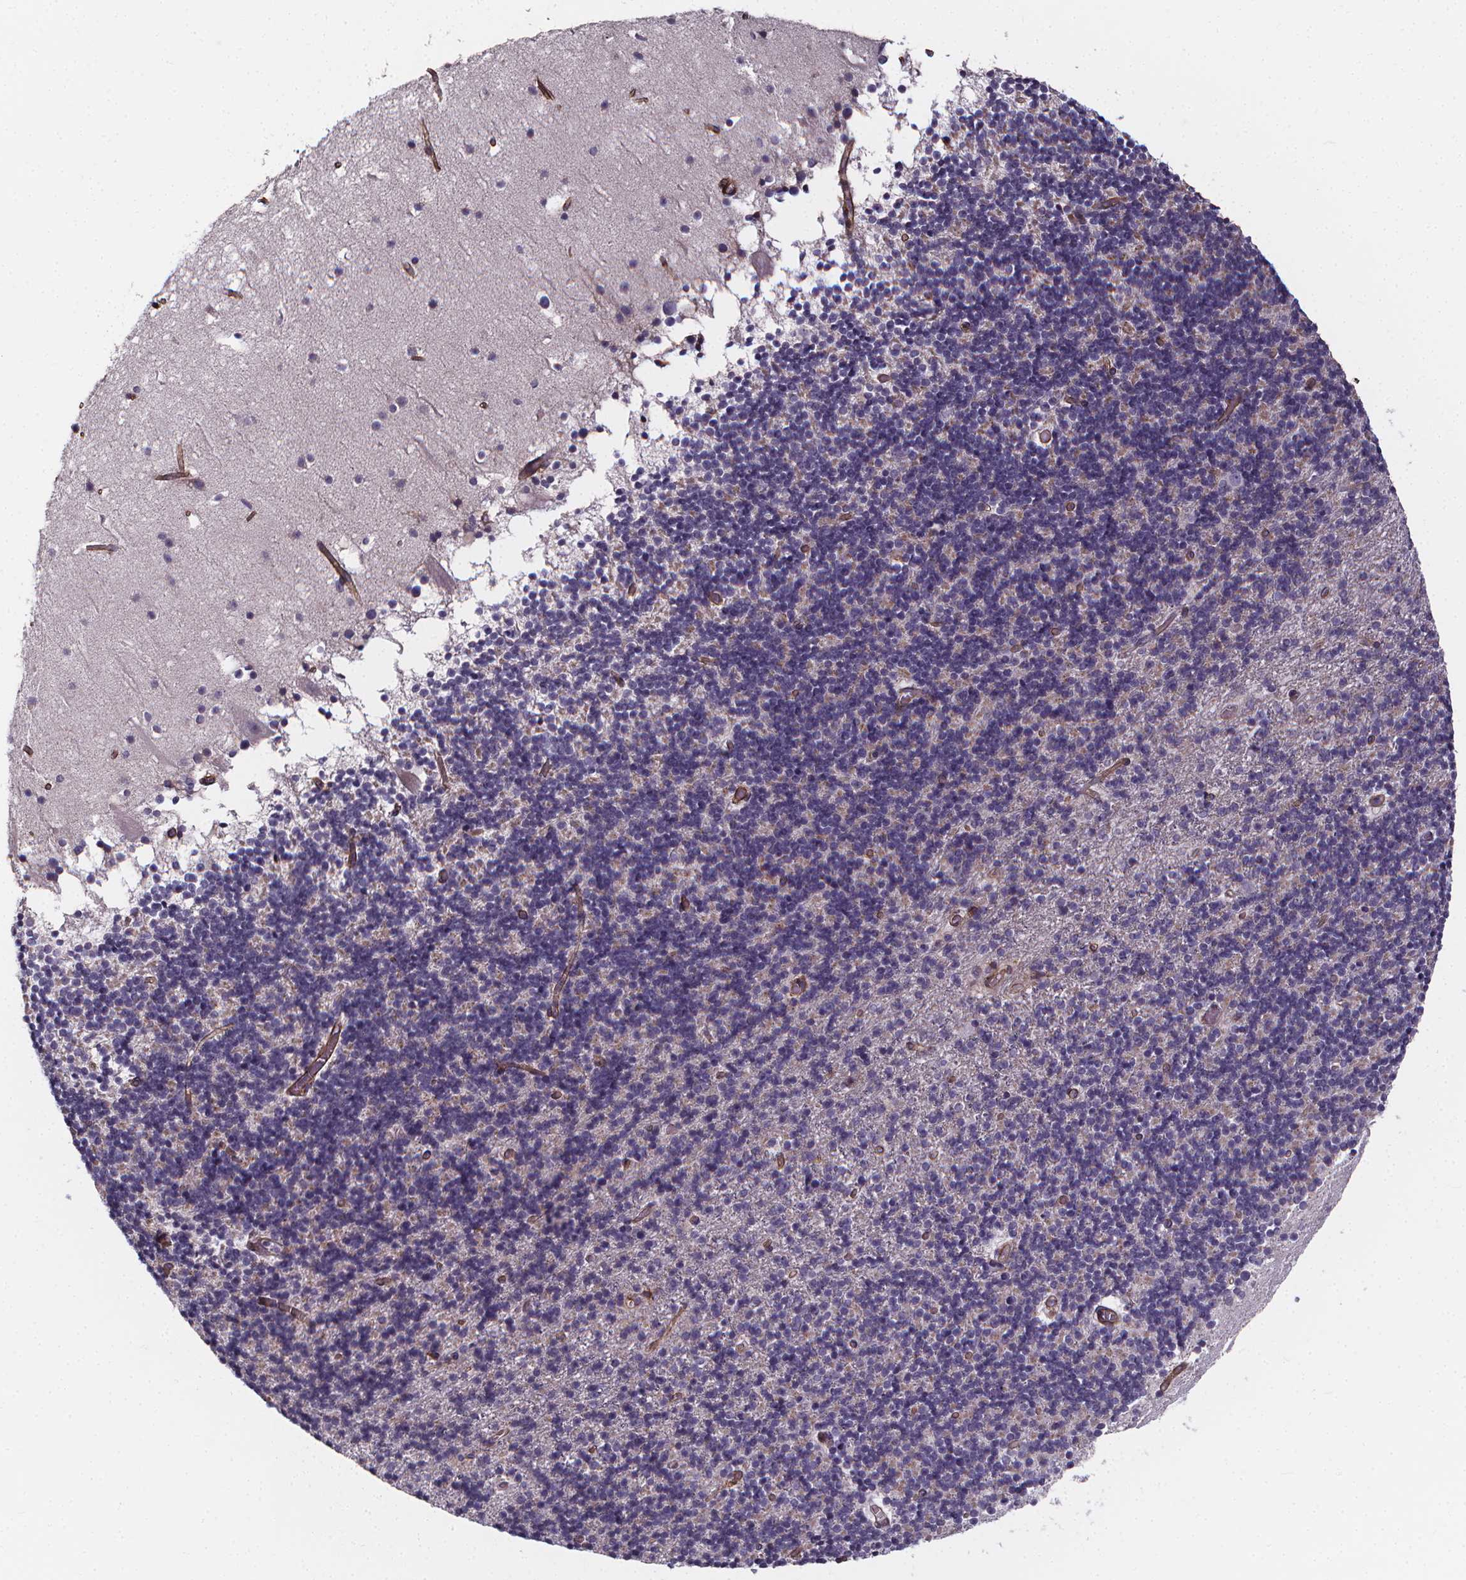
{"staining": {"intensity": "negative", "quantity": "none", "location": "none"}, "tissue": "cerebellum", "cell_type": "Cells in granular layer", "image_type": "normal", "snomed": [{"axis": "morphology", "description": "Normal tissue, NOS"}, {"axis": "topography", "description": "Cerebellum"}], "caption": "DAB (3,3'-diaminobenzidine) immunohistochemical staining of unremarkable cerebellum shows no significant staining in cells in granular layer.", "gene": "AEBP1", "patient": {"sex": "male", "age": 70}}